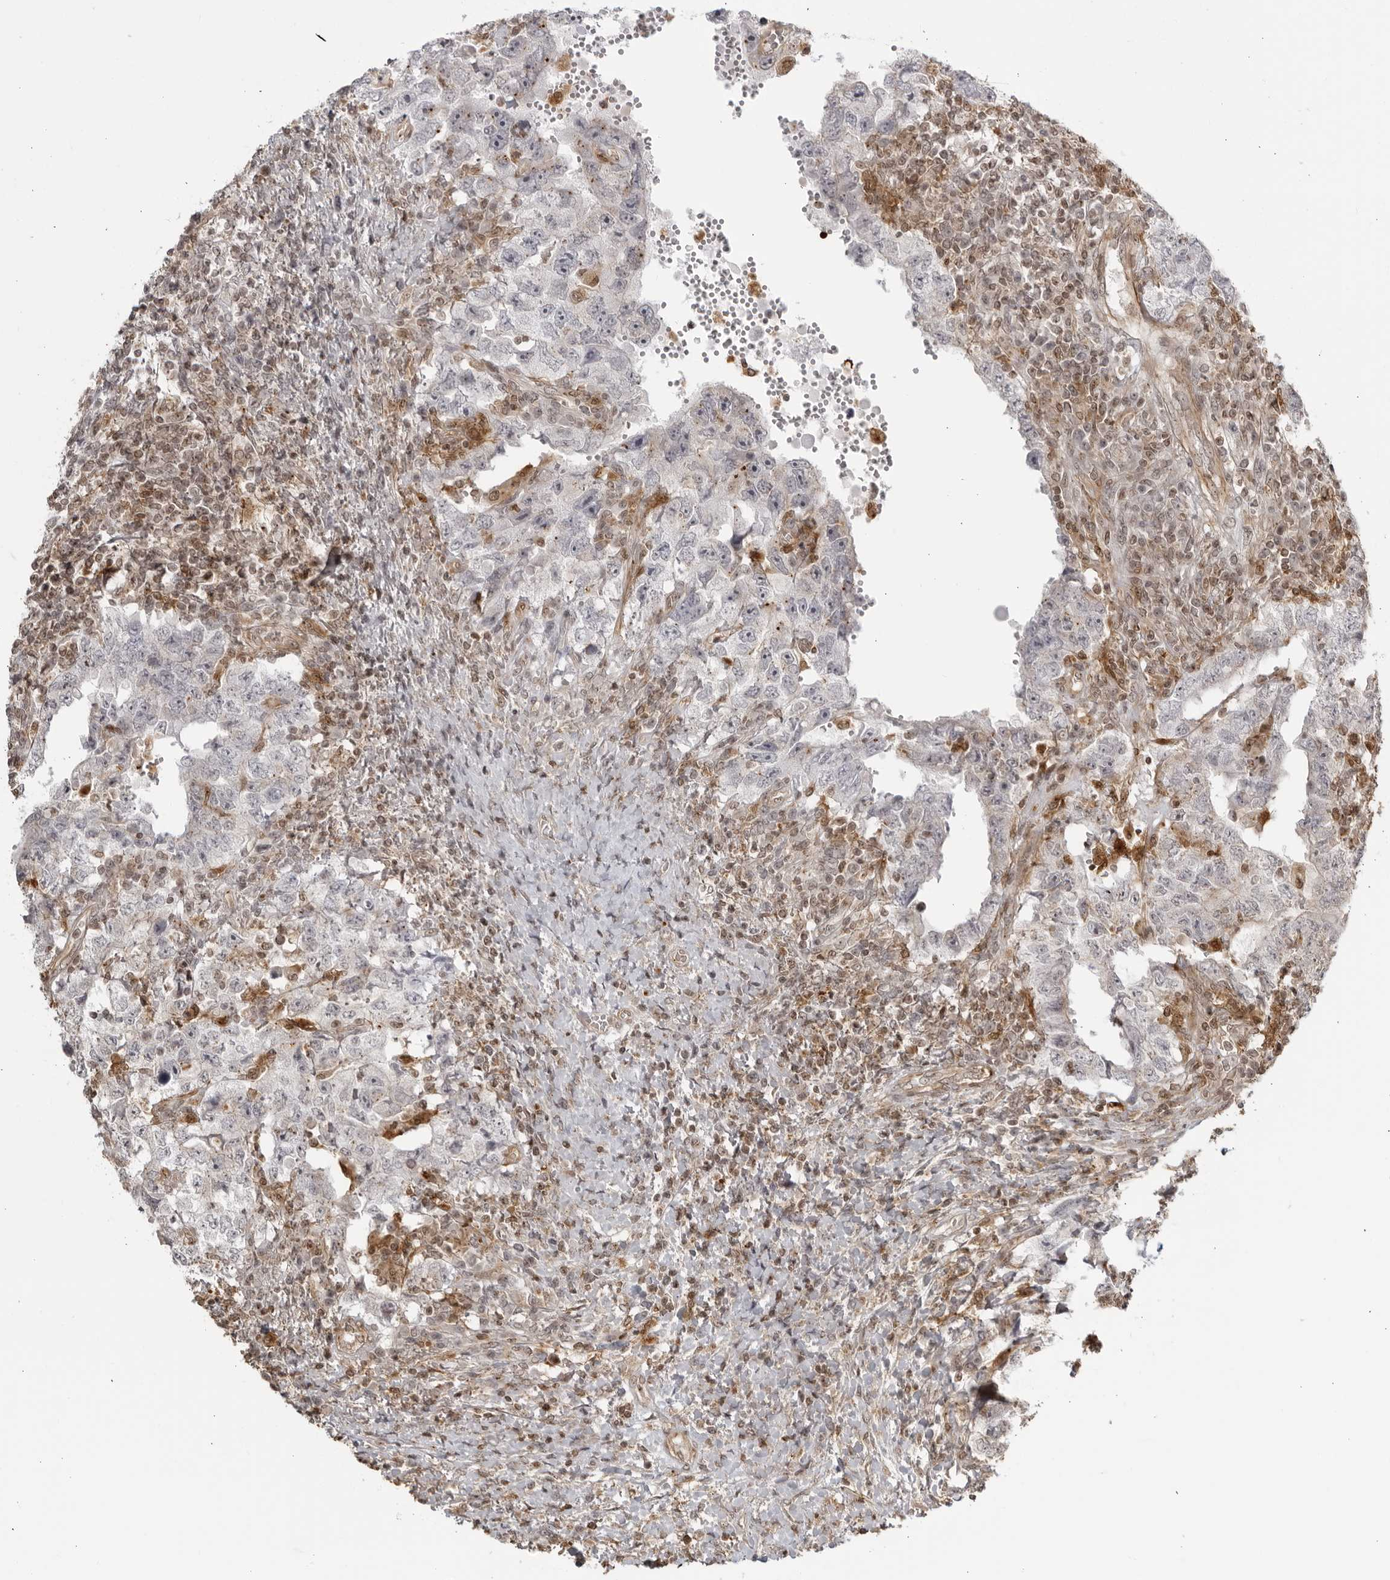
{"staining": {"intensity": "negative", "quantity": "none", "location": "none"}, "tissue": "testis cancer", "cell_type": "Tumor cells", "image_type": "cancer", "snomed": [{"axis": "morphology", "description": "Carcinoma, Embryonal, NOS"}, {"axis": "topography", "description": "Testis"}], "caption": "Immunohistochemical staining of testis cancer (embryonal carcinoma) shows no significant expression in tumor cells.", "gene": "TCF21", "patient": {"sex": "male", "age": 26}}